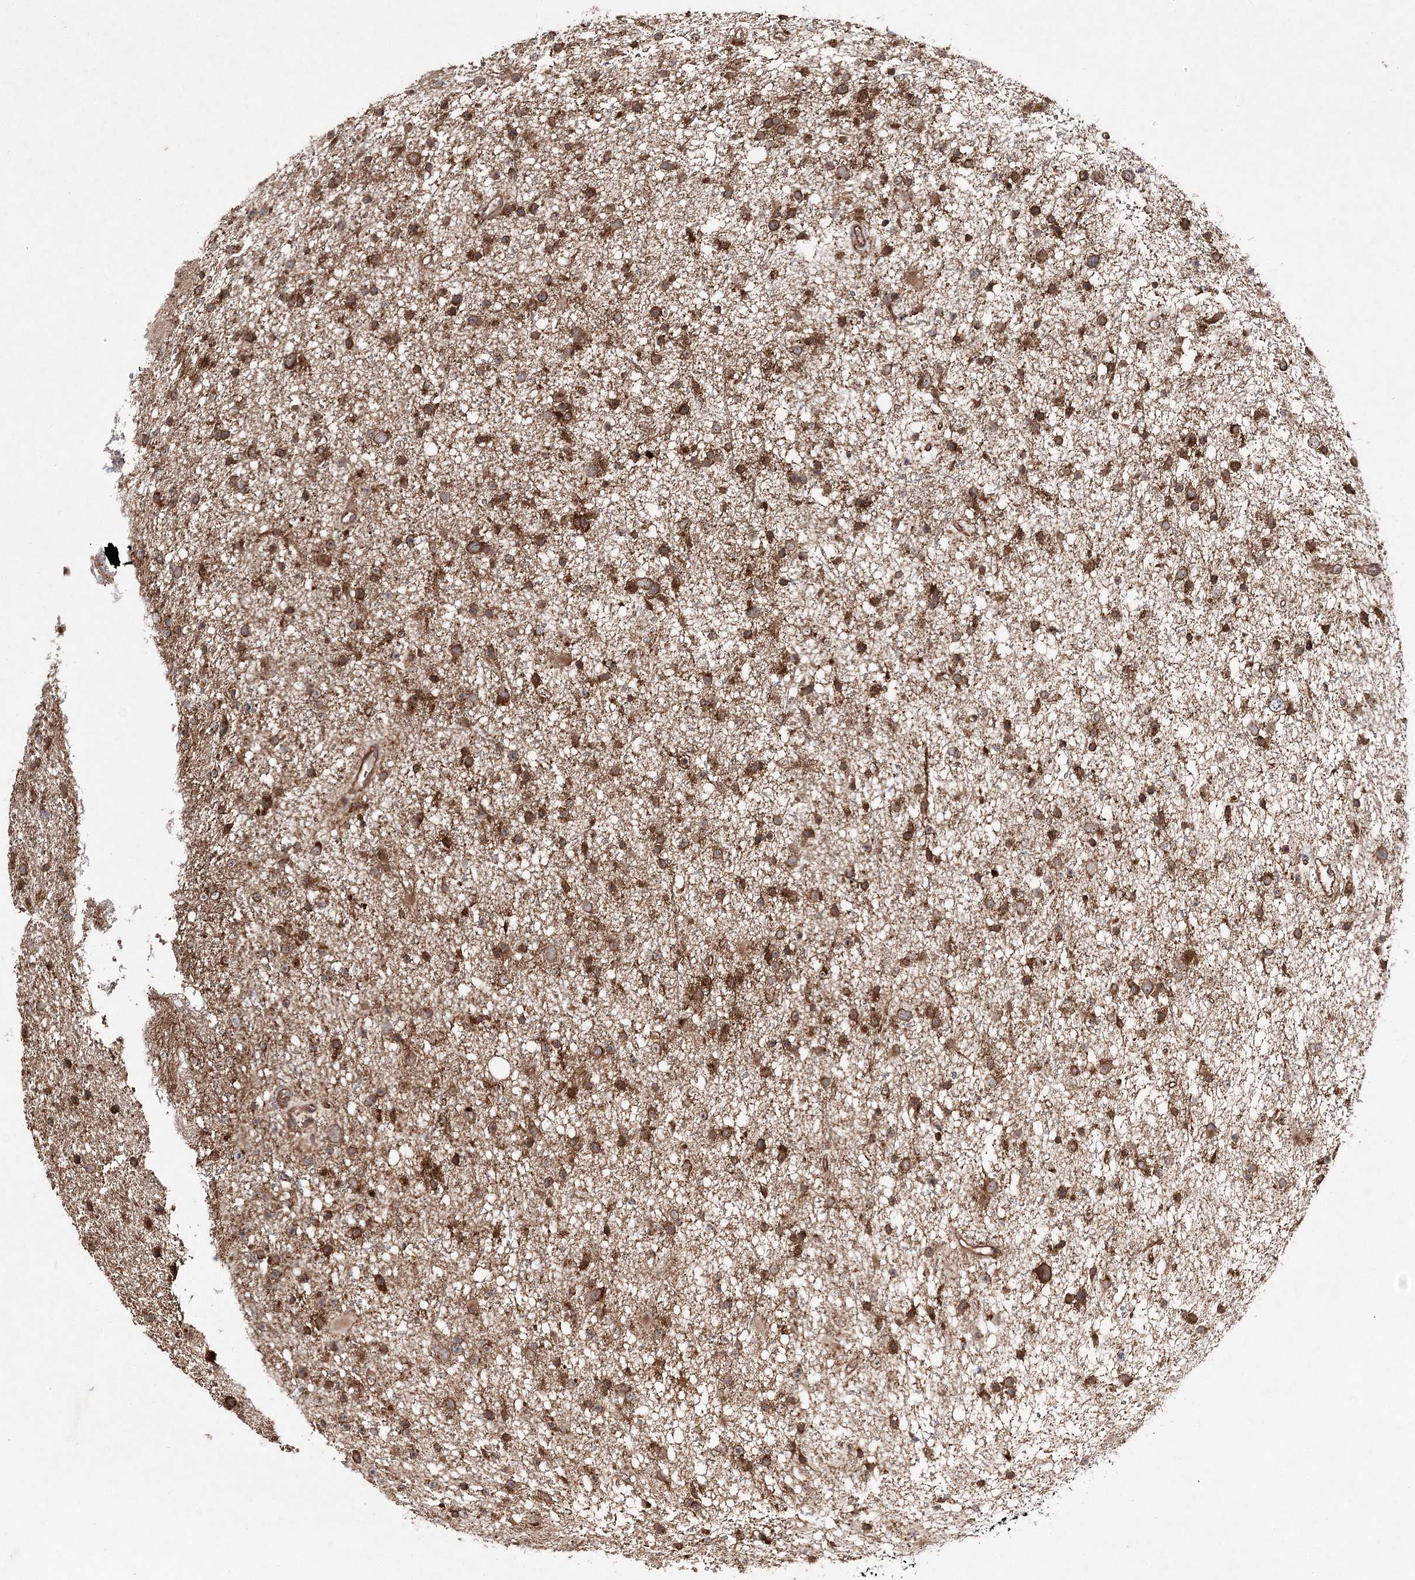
{"staining": {"intensity": "moderate", "quantity": ">75%", "location": "cytoplasmic/membranous"}, "tissue": "glioma", "cell_type": "Tumor cells", "image_type": "cancer", "snomed": [{"axis": "morphology", "description": "Glioma, malignant, Low grade"}, {"axis": "topography", "description": "Cerebral cortex"}], "caption": "Immunohistochemistry (IHC) micrograph of neoplastic tissue: human low-grade glioma (malignant) stained using immunohistochemistry exhibits medium levels of moderate protein expression localized specifically in the cytoplasmic/membranous of tumor cells, appearing as a cytoplasmic/membranous brown color.", "gene": "TMEM9B", "patient": {"sex": "female", "age": 39}}